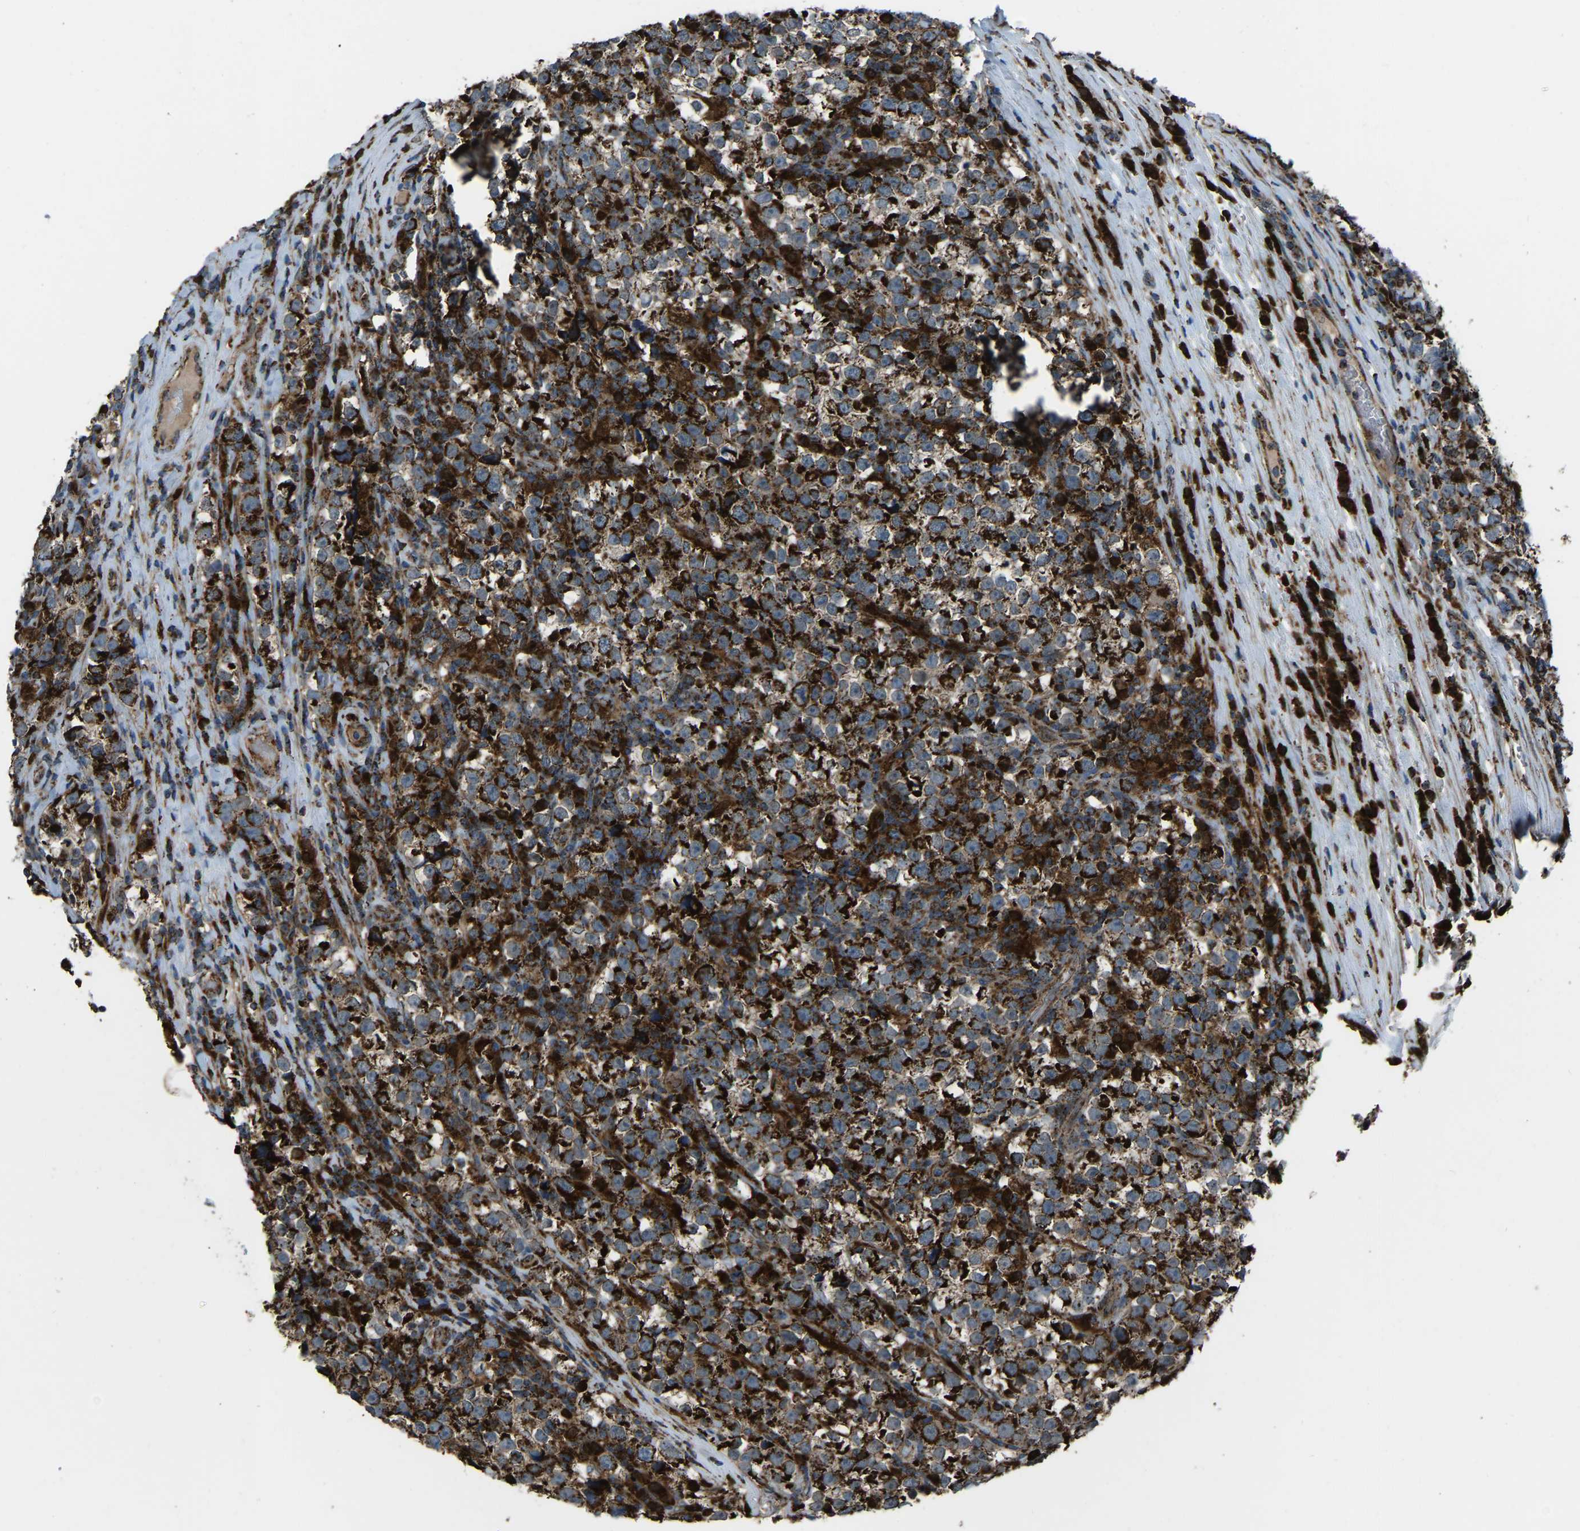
{"staining": {"intensity": "strong", "quantity": ">75%", "location": "cytoplasmic/membranous"}, "tissue": "testis cancer", "cell_type": "Tumor cells", "image_type": "cancer", "snomed": [{"axis": "morphology", "description": "Normal tissue, NOS"}, {"axis": "morphology", "description": "Seminoma, NOS"}, {"axis": "topography", "description": "Testis"}], "caption": "A high-resolution micrograph shows immunohistochemistry staining of testis cancer, which shows strong cytoplasmic/membranous staining in approximately >75% of tumor cells.", "gene": "AKR1A1", "patient": {"sex": "male", "age": 43}}